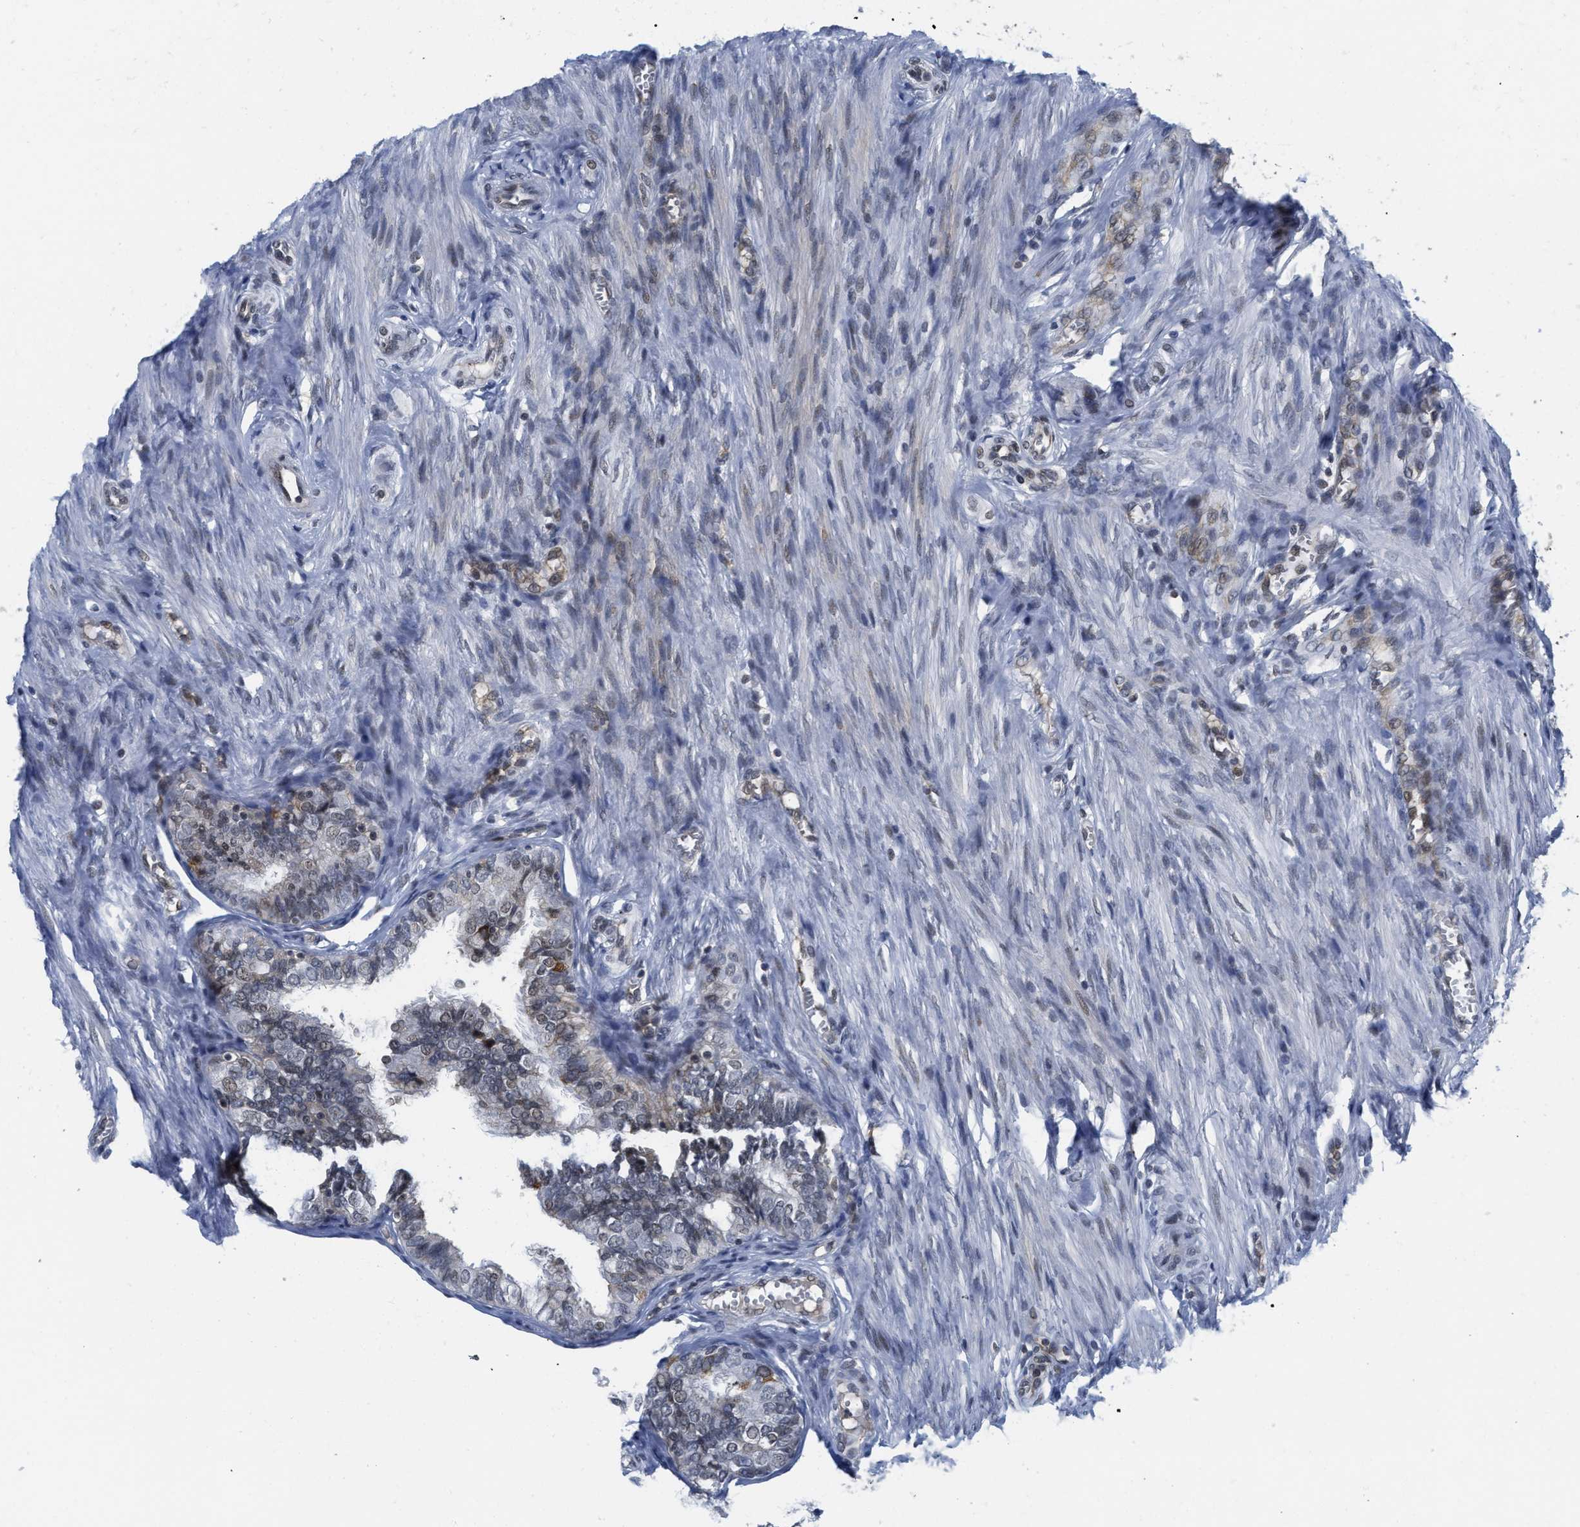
{"staining": {"intensity": "weak", "quantity": "<25%", "location": "cytoplasmic/membranous,nuclear"}, "tissue": "fallopian tube", "cell_type": "Glandular cells", "image_type": "normal", "snomed": [{"axis": "morphology", "description": "Normal tissue, NOS"}, {"axis": "topography", "description": "Fallopian tube"}], "caption": "IHC image of normal human fallopian tube stained for a protein (brown), which shows no expression in glandular cells.", "gene": "HIF1A", "patient": {"sex": "female", "age": 46}}